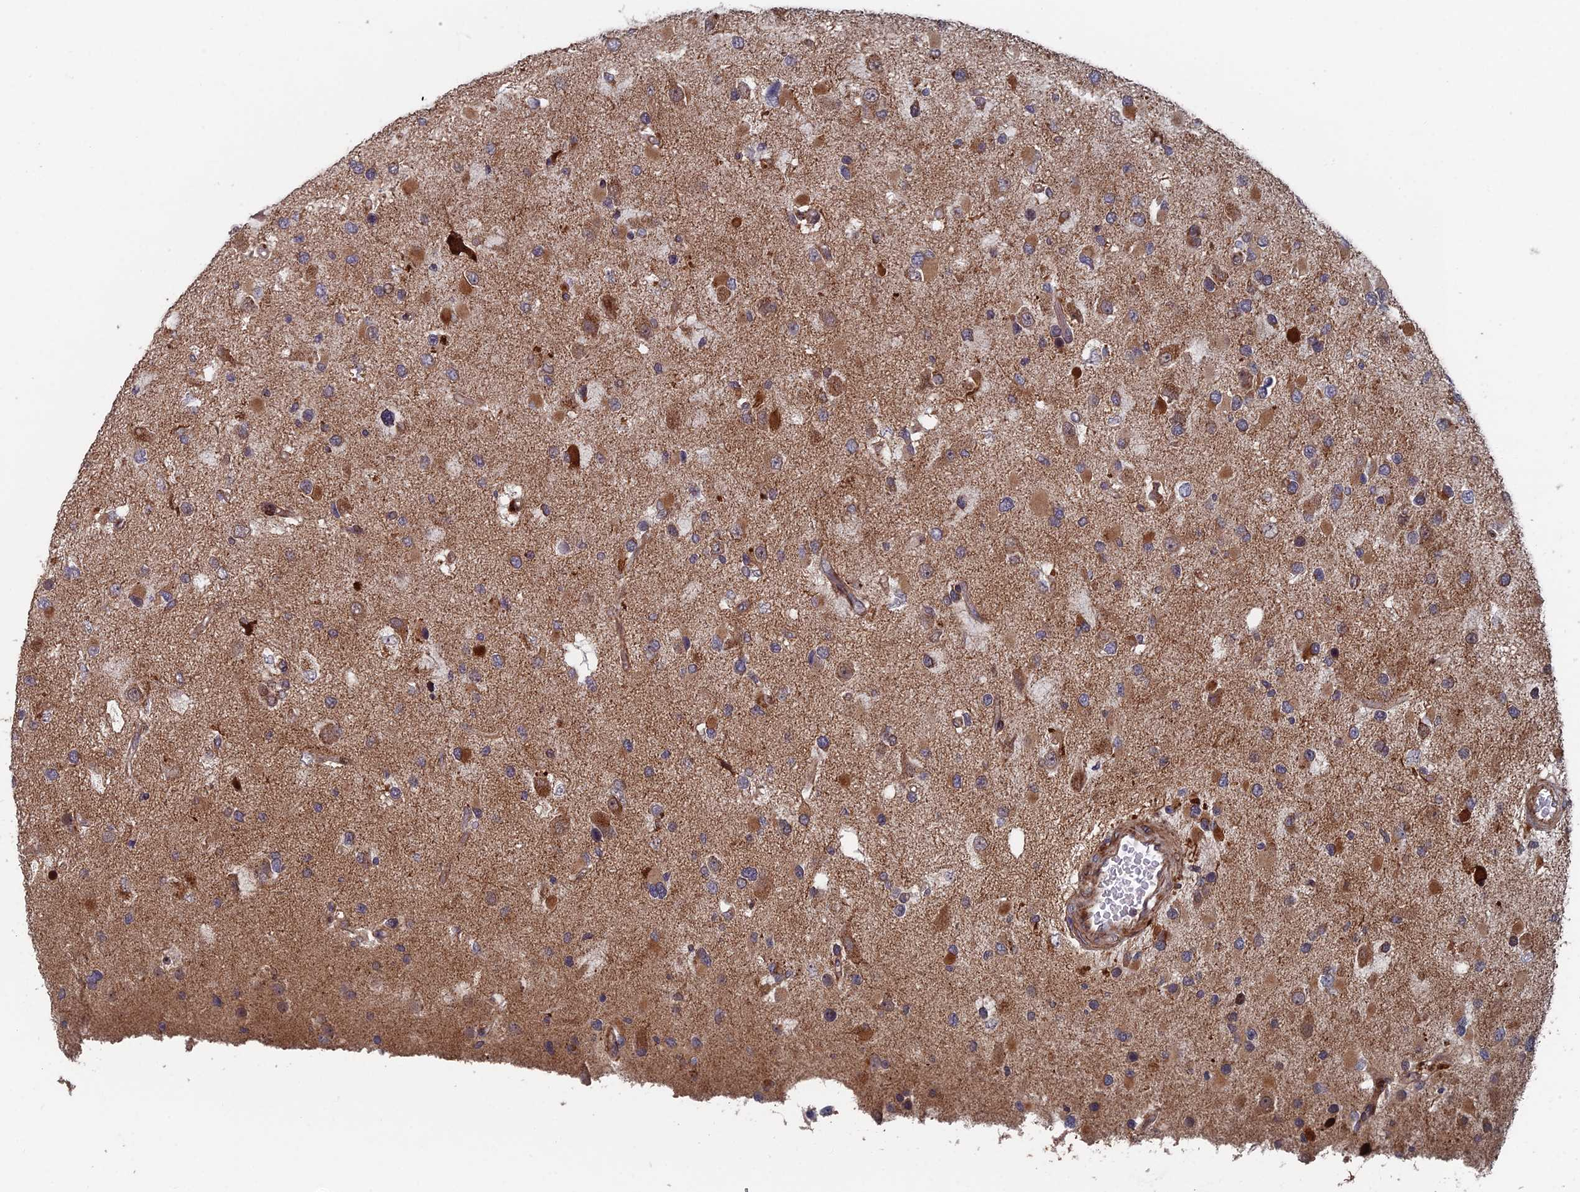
{"staining": {"intensity": "moderate", "quantity": "25%-75%", "location": "cytoplasmic/membranous"}, "tissue": "glioma", "cell_type": "Tumor cells", "image_type": "cancer", "snomed": [{"axis": "morphology", "description": "Glioma, malignant, High grade"}, {"axis": "topography", "description": "Brain"}], "caption": "DAB (3,3'-diaminobenzidine) immunohistochemical staining of glioma reveals moderate cytoplasmic/membranous protein positivity in about 25%-75% of tumor cells. (IHC, brightfield microscopy, high magnification).", "gene": "GTF2IRD1", "patient": {"sex": "male", "age": 53}}